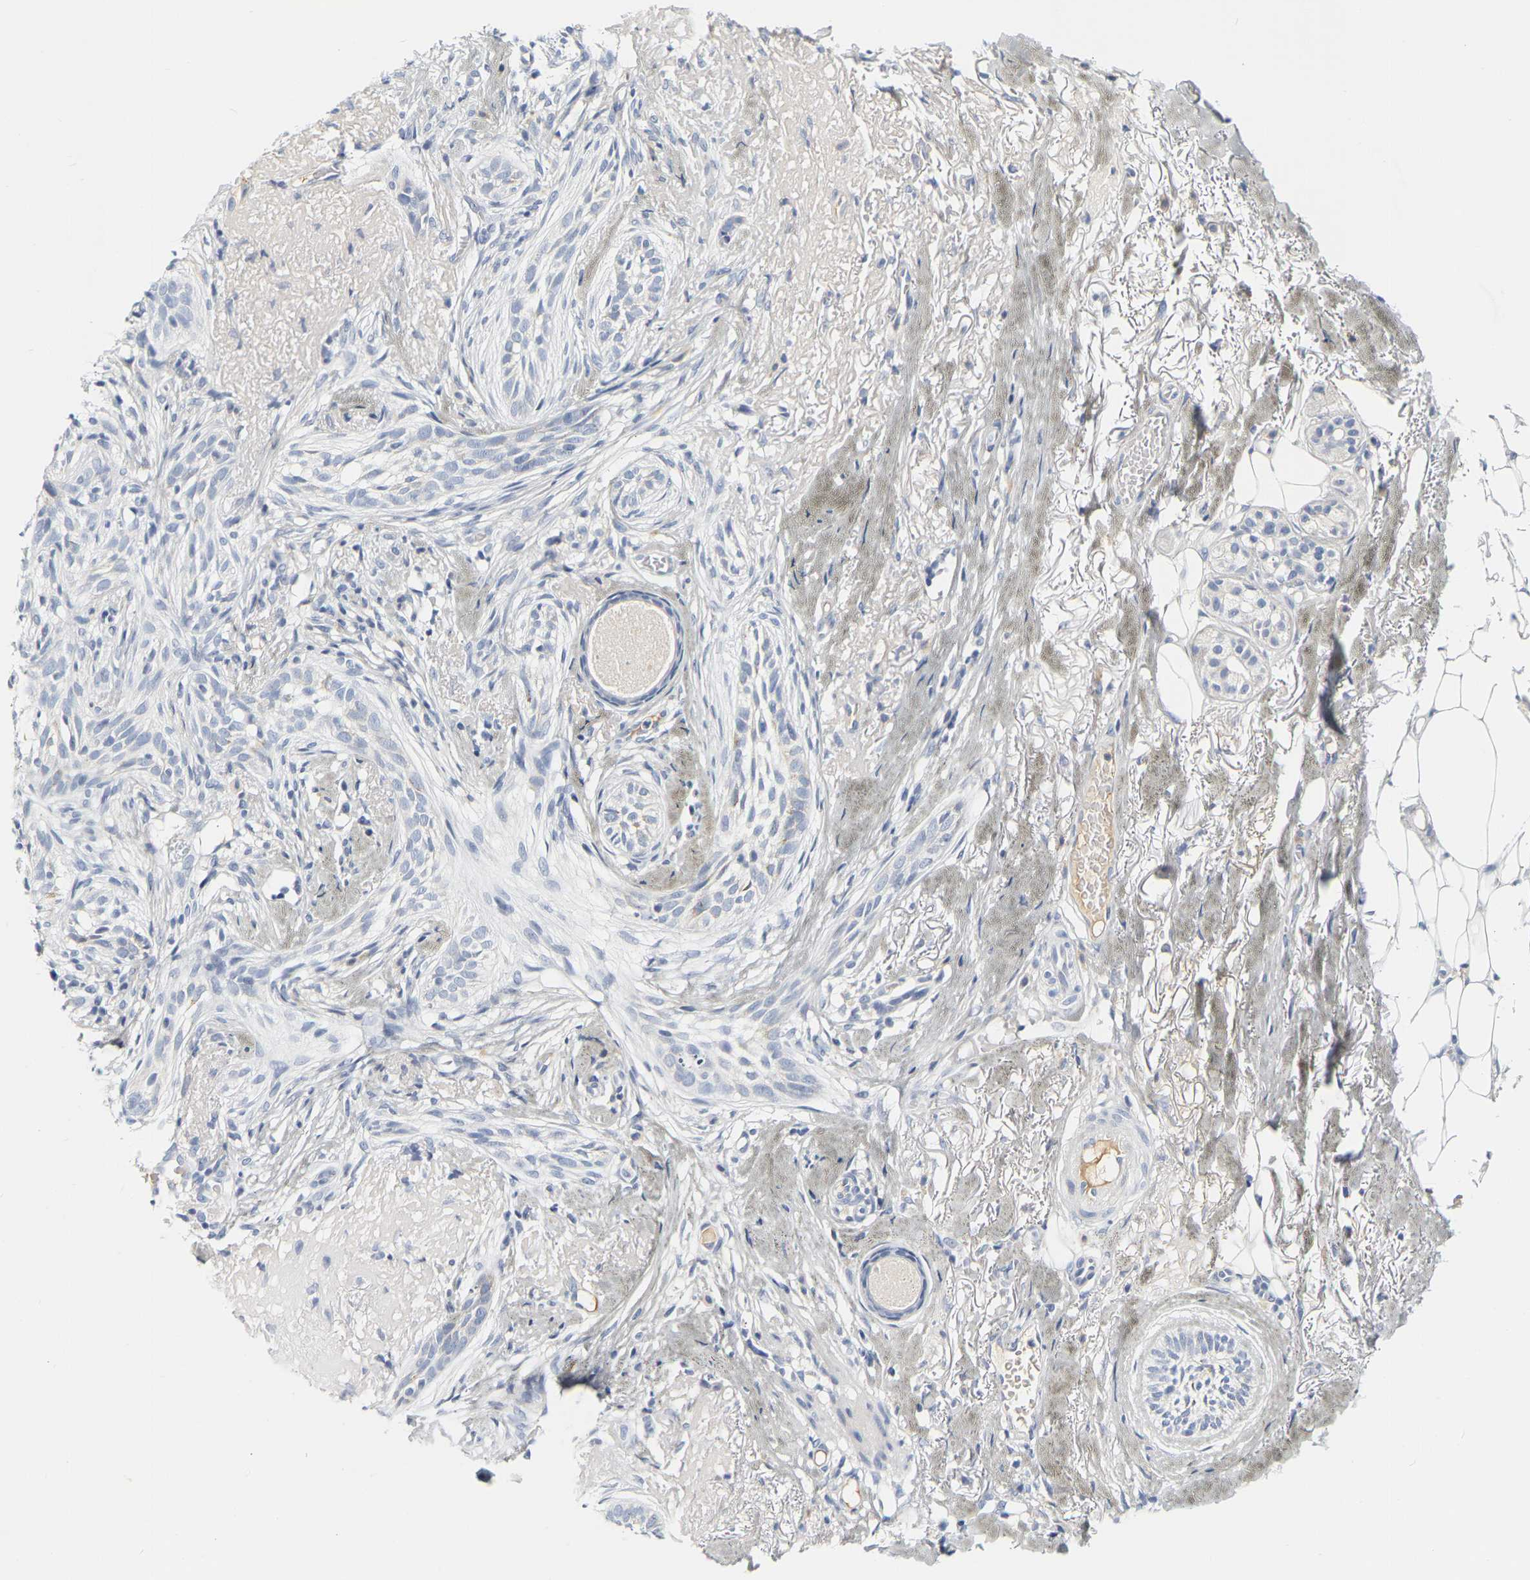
{"staining": {"intensity": "negative", "quantity": "none", "location": "none"}, "tissue": "skin cancer", "cell_type": "Tumor cells", "image_type": "cancer", "snomed": [{"axis": "morphology", "description": "Basal cell carcinoma"}, {"axis": "topography", "description": "Skin"}], "caption": "An immunohistochemistry (IHC) photomicrograph of skin basal cell carcinoma is shown. There is no staining in tumor cells of skin basal cell carcinoma.", "gene": "GNAS", "patient": {"sex": "female", "age": 88}}